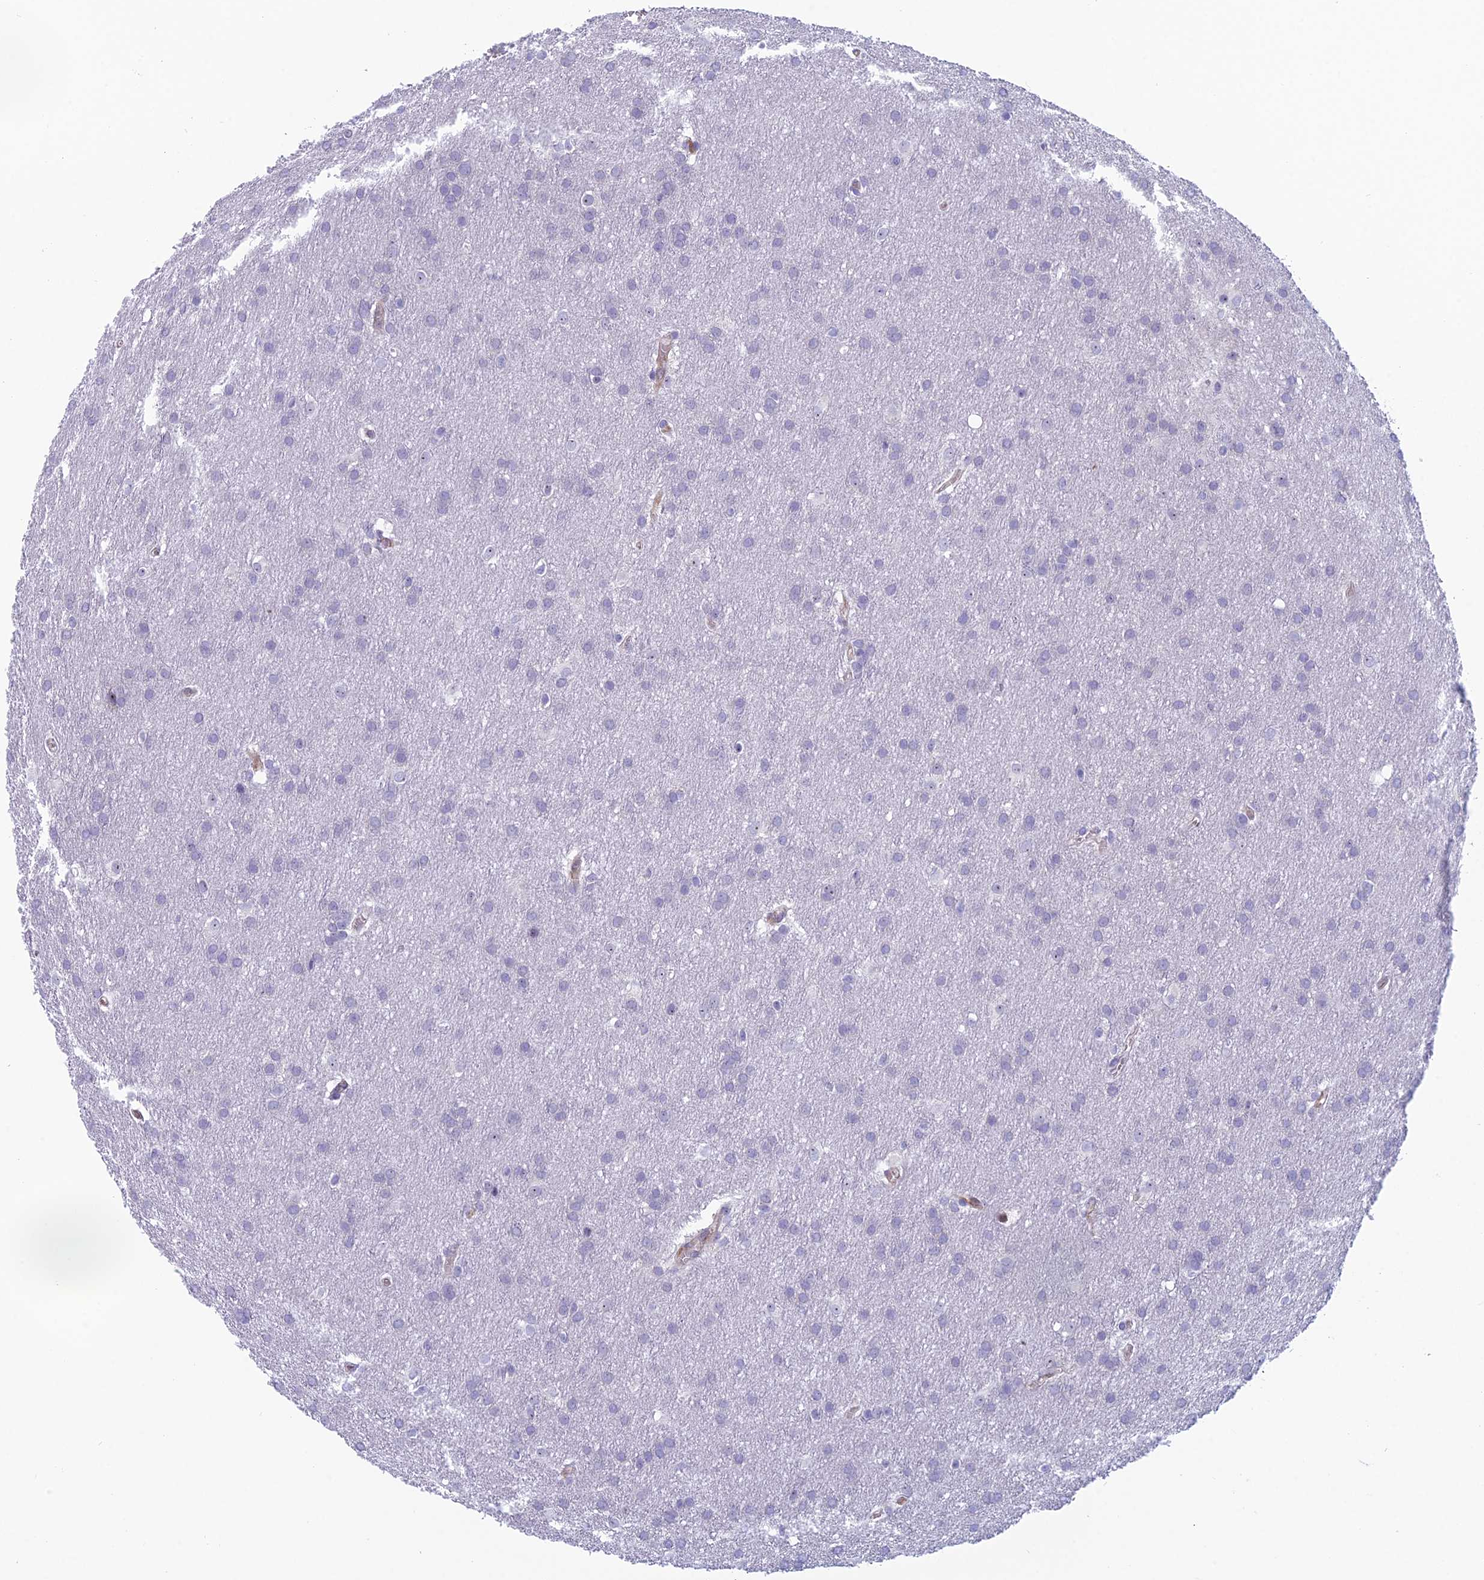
{"staining": {"intensity": "negative", "quantity": "none", "location": "none"}, "tissue": "glioma", "cell_type": "Tumor cells", "image_type": "cancer", "snomed": [{"axis": "morphology", "description": "Glioma, malignant, Low grade"}, {"axis": "topography", "description": "Brain"}], "caption": "Immunohistochemical staining of glioma shows no significant positivity in tumor cells.", "gene": "NOC2L", "patient": {"sex": "female", "age": 32}}